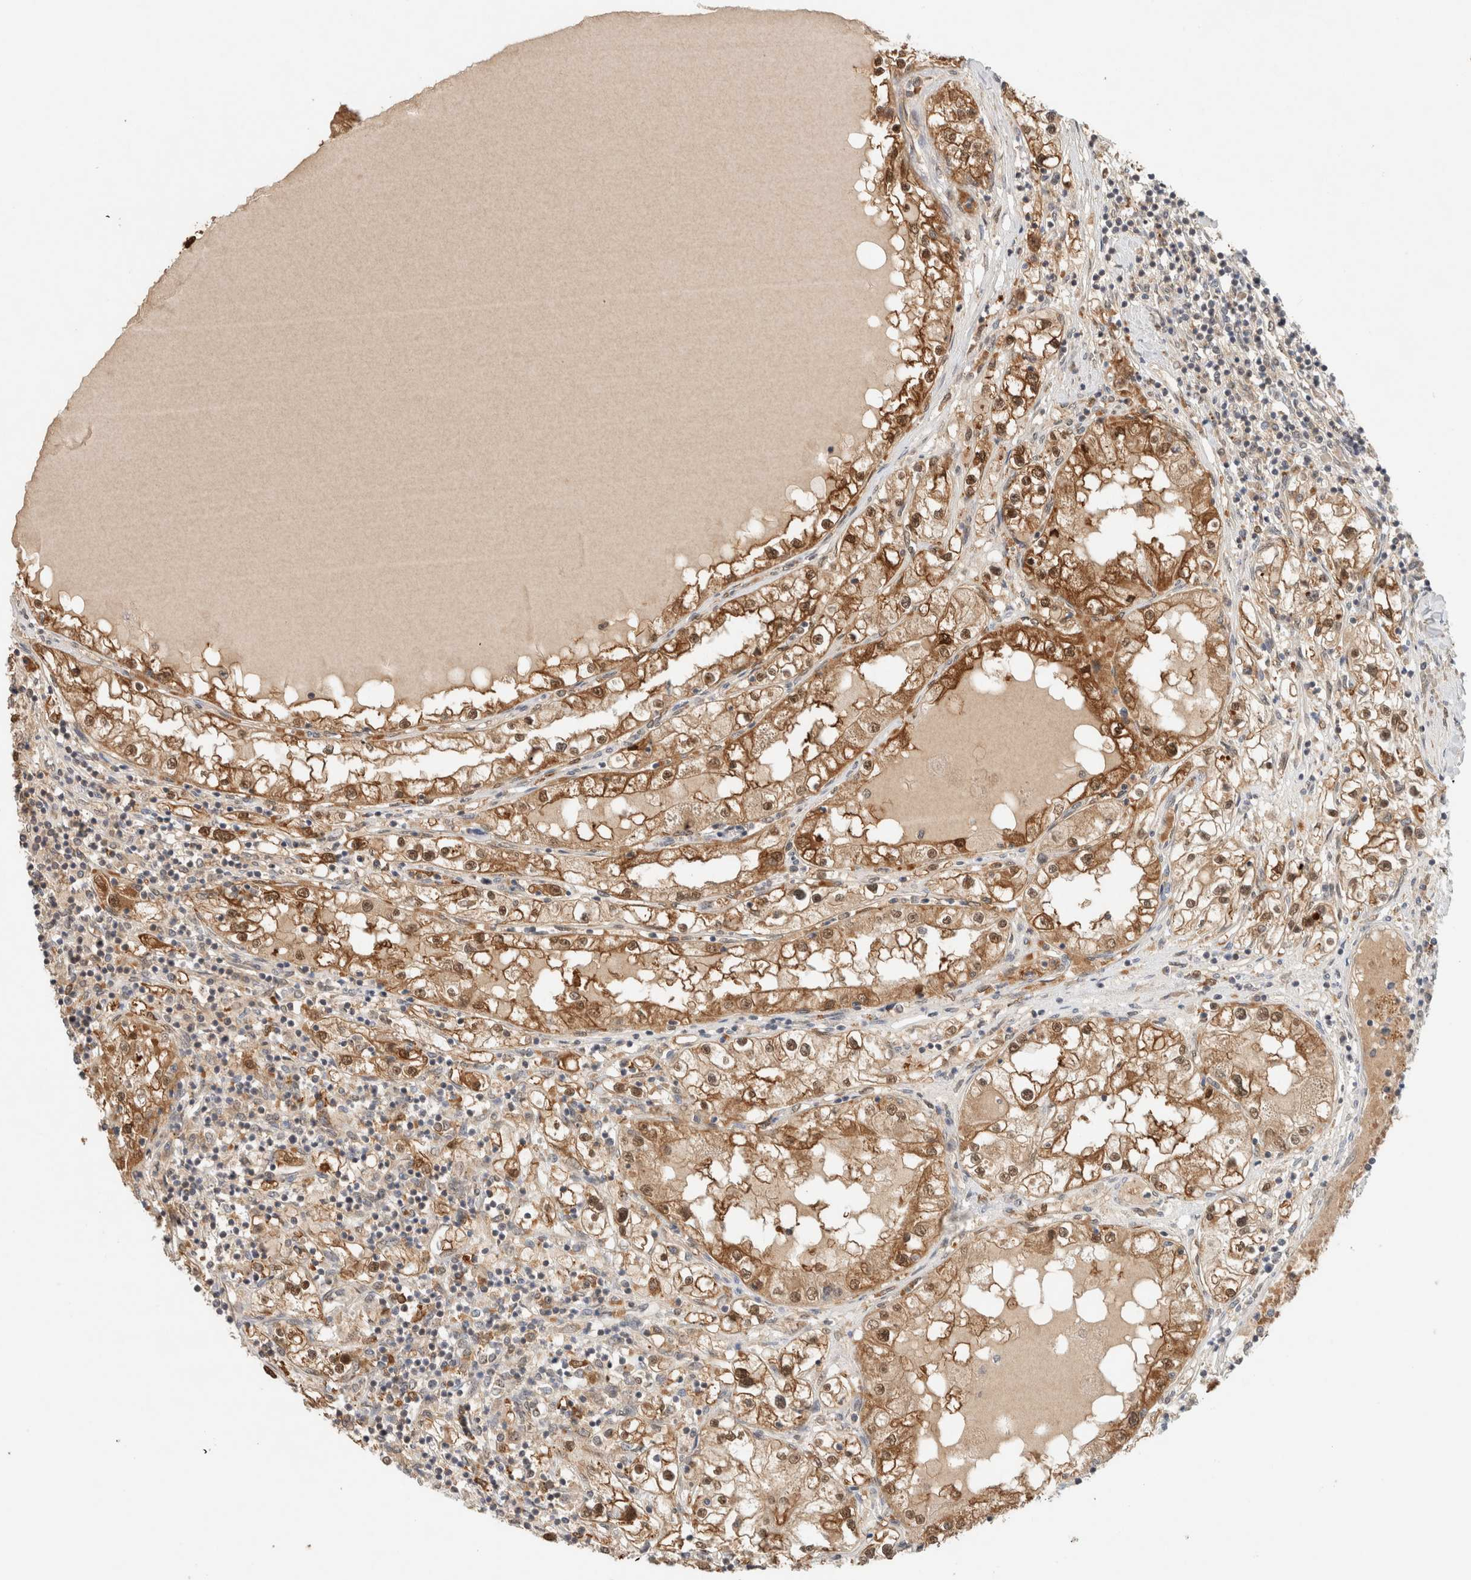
{"staining": {"intensity": "moderate", "quantity": ">75%", "location": "cytoplasmic/membranous,nuclear"}, "tissue": "renal cancer", "cell_type": "Tumor cells", "image_type": "cancer", "snomed": [{"axis": "morphology", "description": "Adenocarcinoma, NOS"}, {"axis": "topography", "description": "Kidney"}], "caption": "Renal cancer stained for a protein reveals moderate cytoplasmic/membranous and nuclear positivity in tumor cells.", "gene": "CA13", "patient": {"sex": "male", "age": 68}}